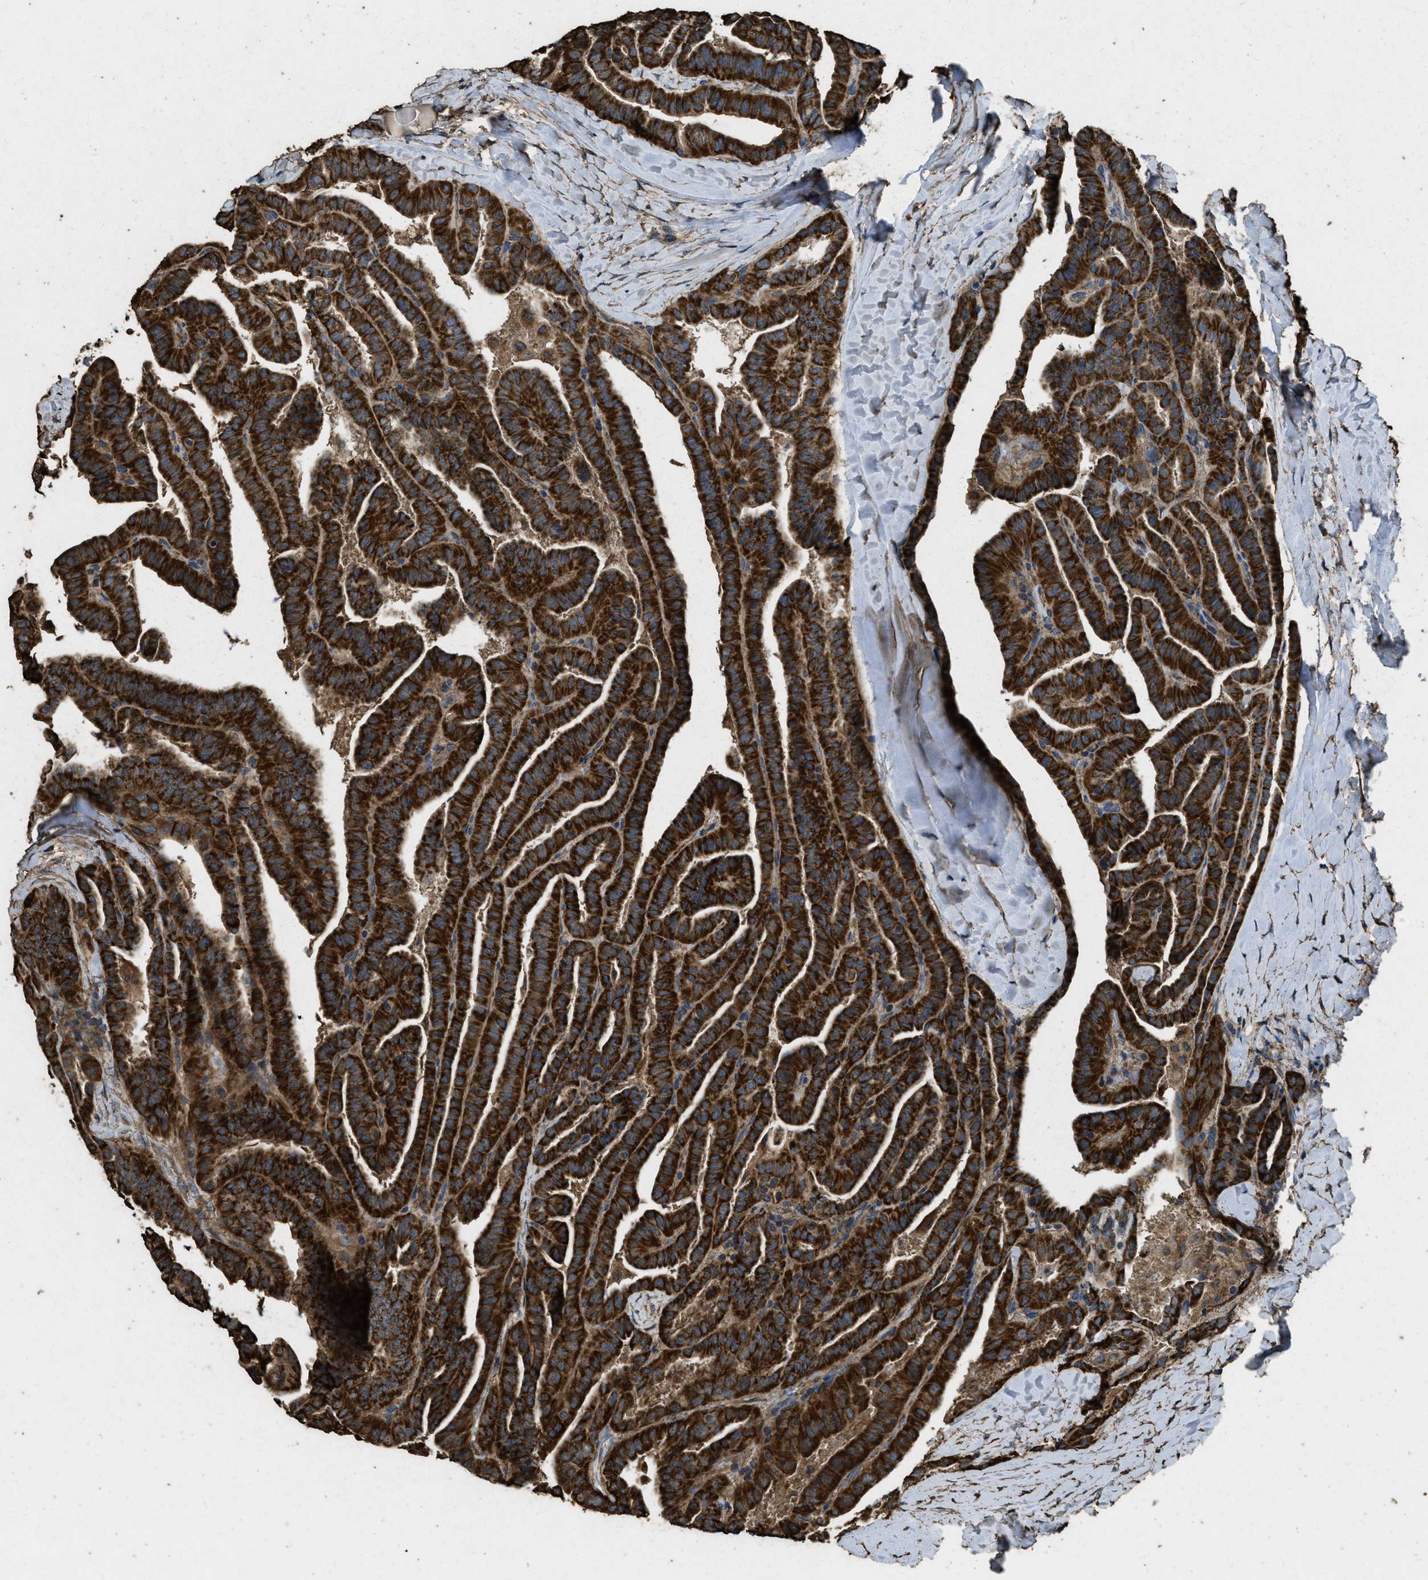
{"staining": {"intensity": "strong", "quantity": ">75%", "location": "cytoplasmic/membranous"}, "tissue": "thyroid cancer", "cell_type": "Tumor cells", "image_type": "cancer", "snomed": [{"axis": "morphology", "description": "Papillary adenocarcinoma, NOS"}, {"axis": "topography", "description": "Thyroid gland"}], "caption": "This image exhibits immunohistochemistry (IHC) staining of human thyroid cancer, with high strong cytoplasmic/membranous staining in approximately >75% of tumor cells.", "gene": "CYRIA", "patient": {"sex": "male", "age": 77}}